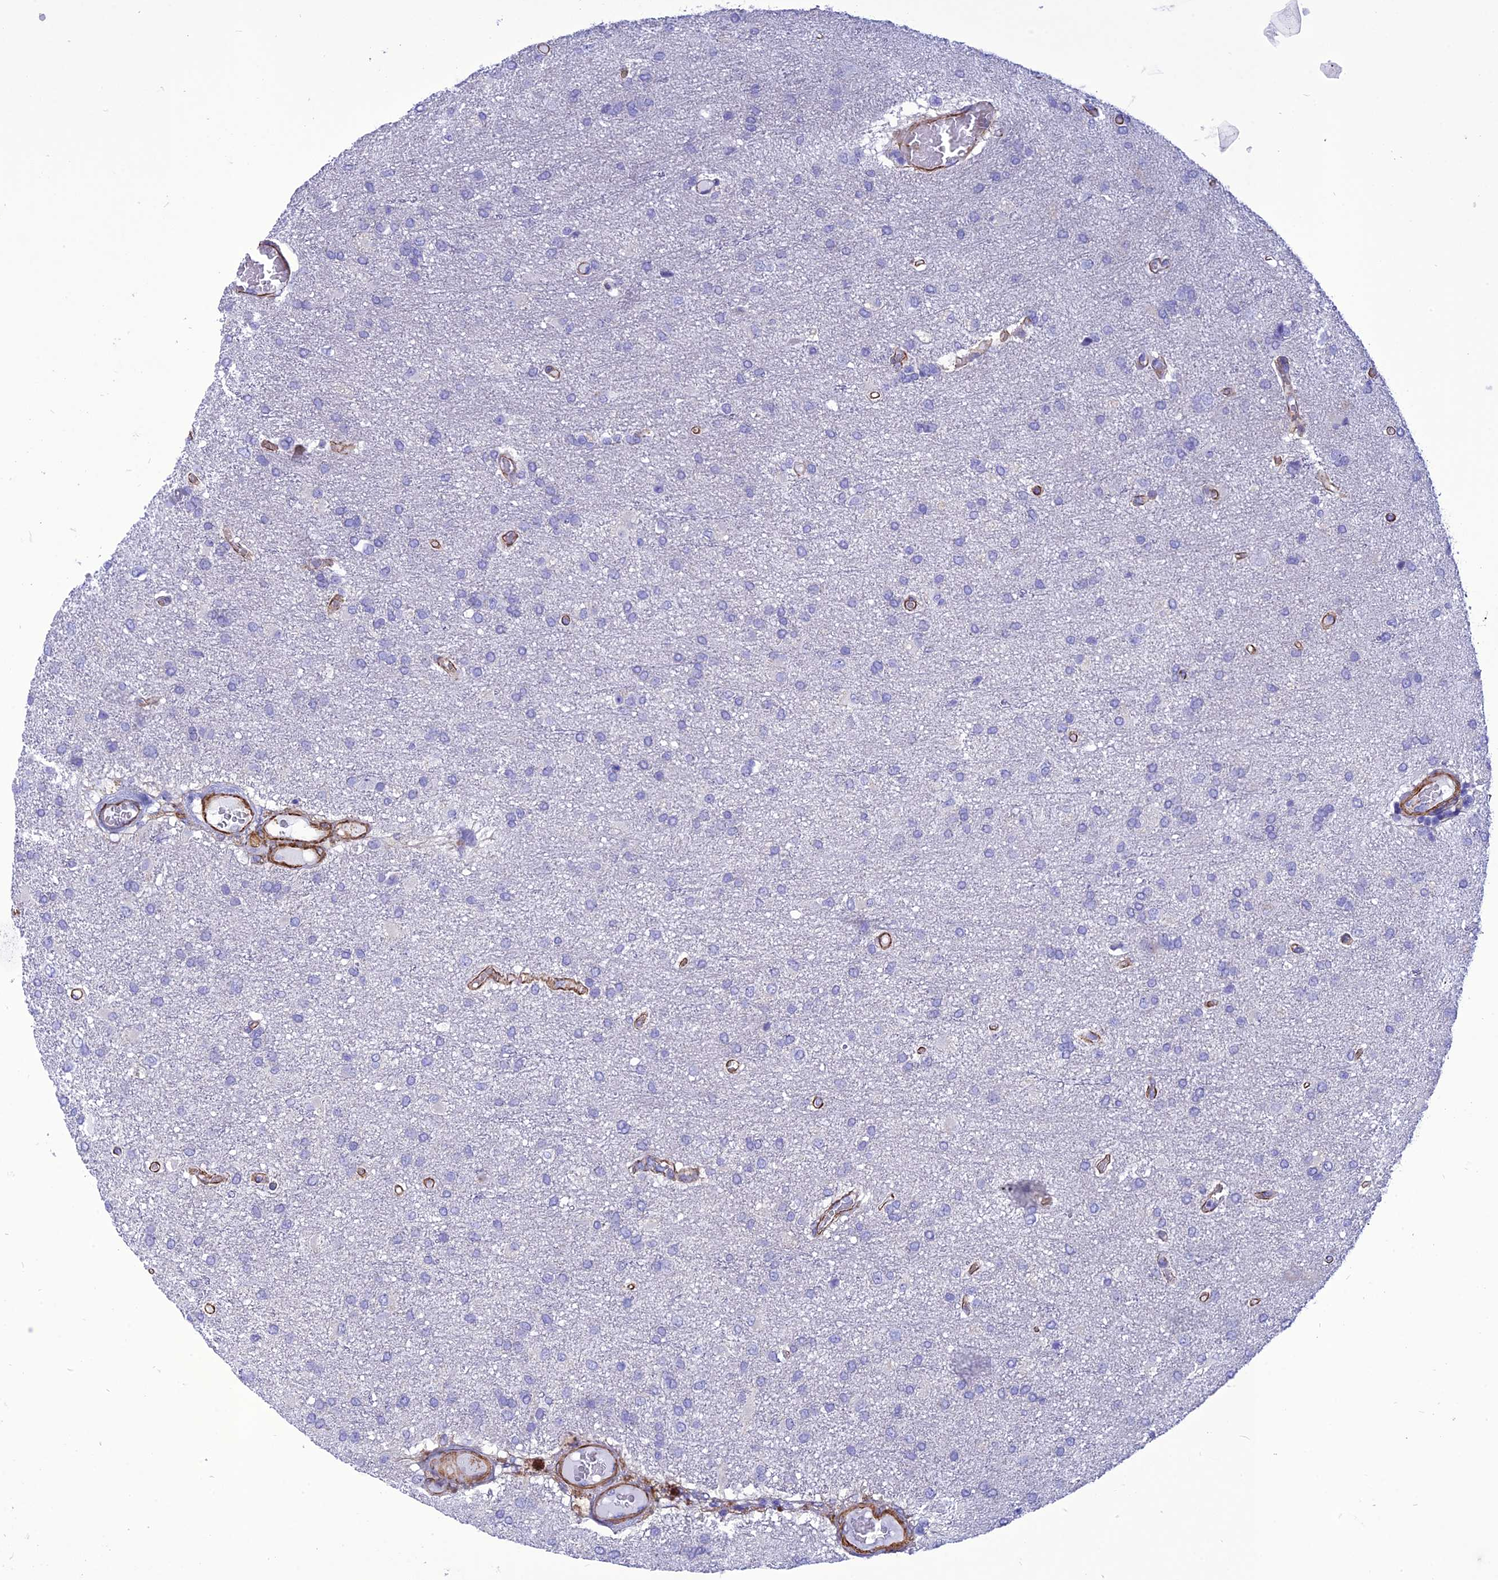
{"staining": {"intensity": "negative", "quantity": "none", "location": "none"}, "tissue": "glioma", "cell_type": "Tumor cells", "image_type": "cancer", "snomed": [{"axis": "morphology", "description": "Glioma, malignant, High grade"}, {"axis": "topography", "description": "Brain"}], "caption": "Immunohistochemical staining of human malignant high-grade glioma displays no significant staining in tumor cells. (Brightfield microscopy of DAB immunohistochemistry (IHC) at high magnification).", "gene": "NKD1", "patient": {"sex": "female", "age": 74}}